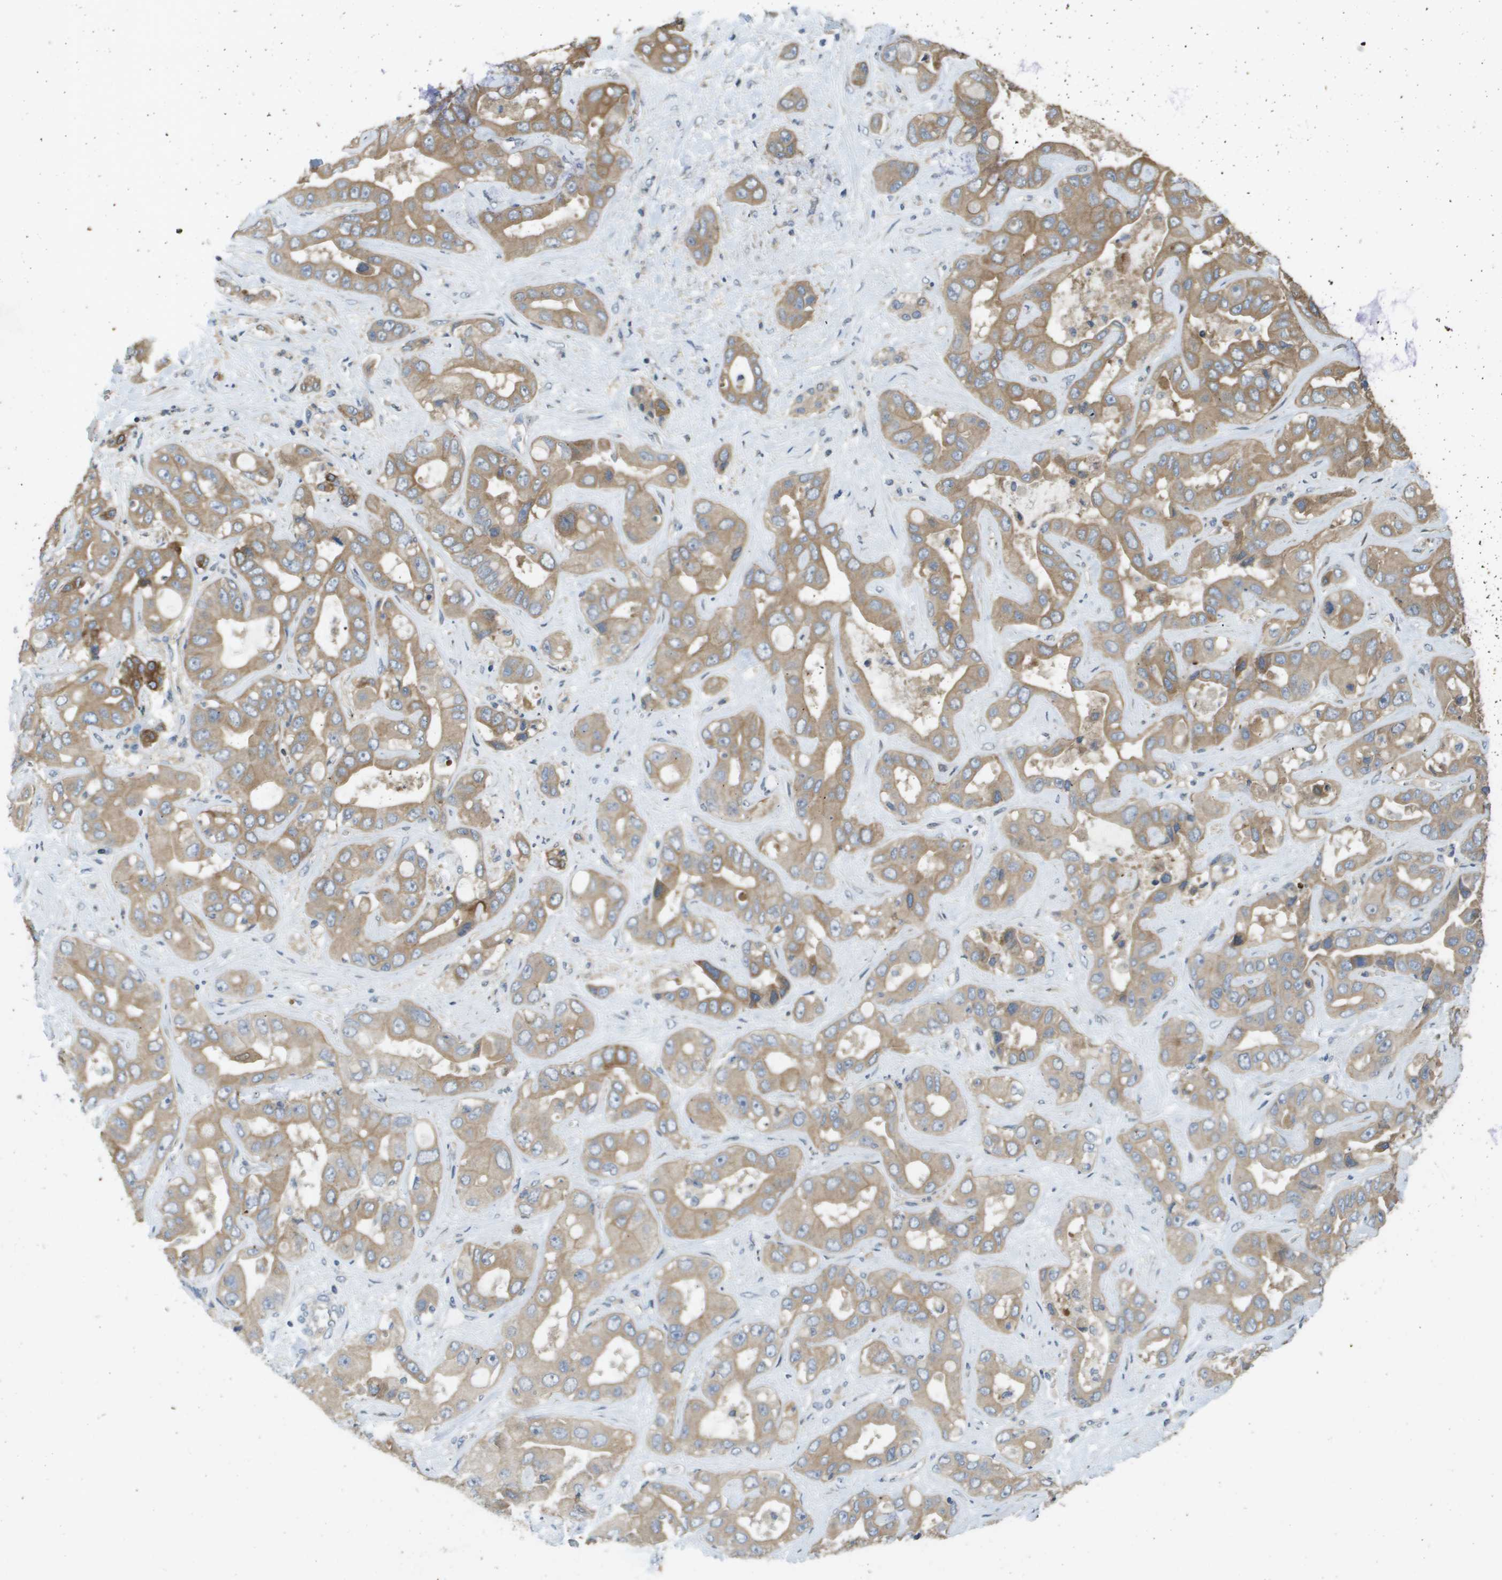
{"staining": {"intensity": "moderate", "quantity": ">75%", "location": "cytoplasmic/membranous"}, "tissue": "liver cancer", "cell_type": "Tumor cells", "image_type": "cancer", "snomed": [{"axis": "morphology", "description": "Cholangiocarcinoma"}, {"axis": "topography", "description": "Liver"}], "caption": "Liver cancer stained with a brown dye exhibits moderate cytoplasmic/membranous positive positivity in approximately >75% of tumor cells.", "gene": "KRT23", "patient": {"sex": "female", "age": 52}}